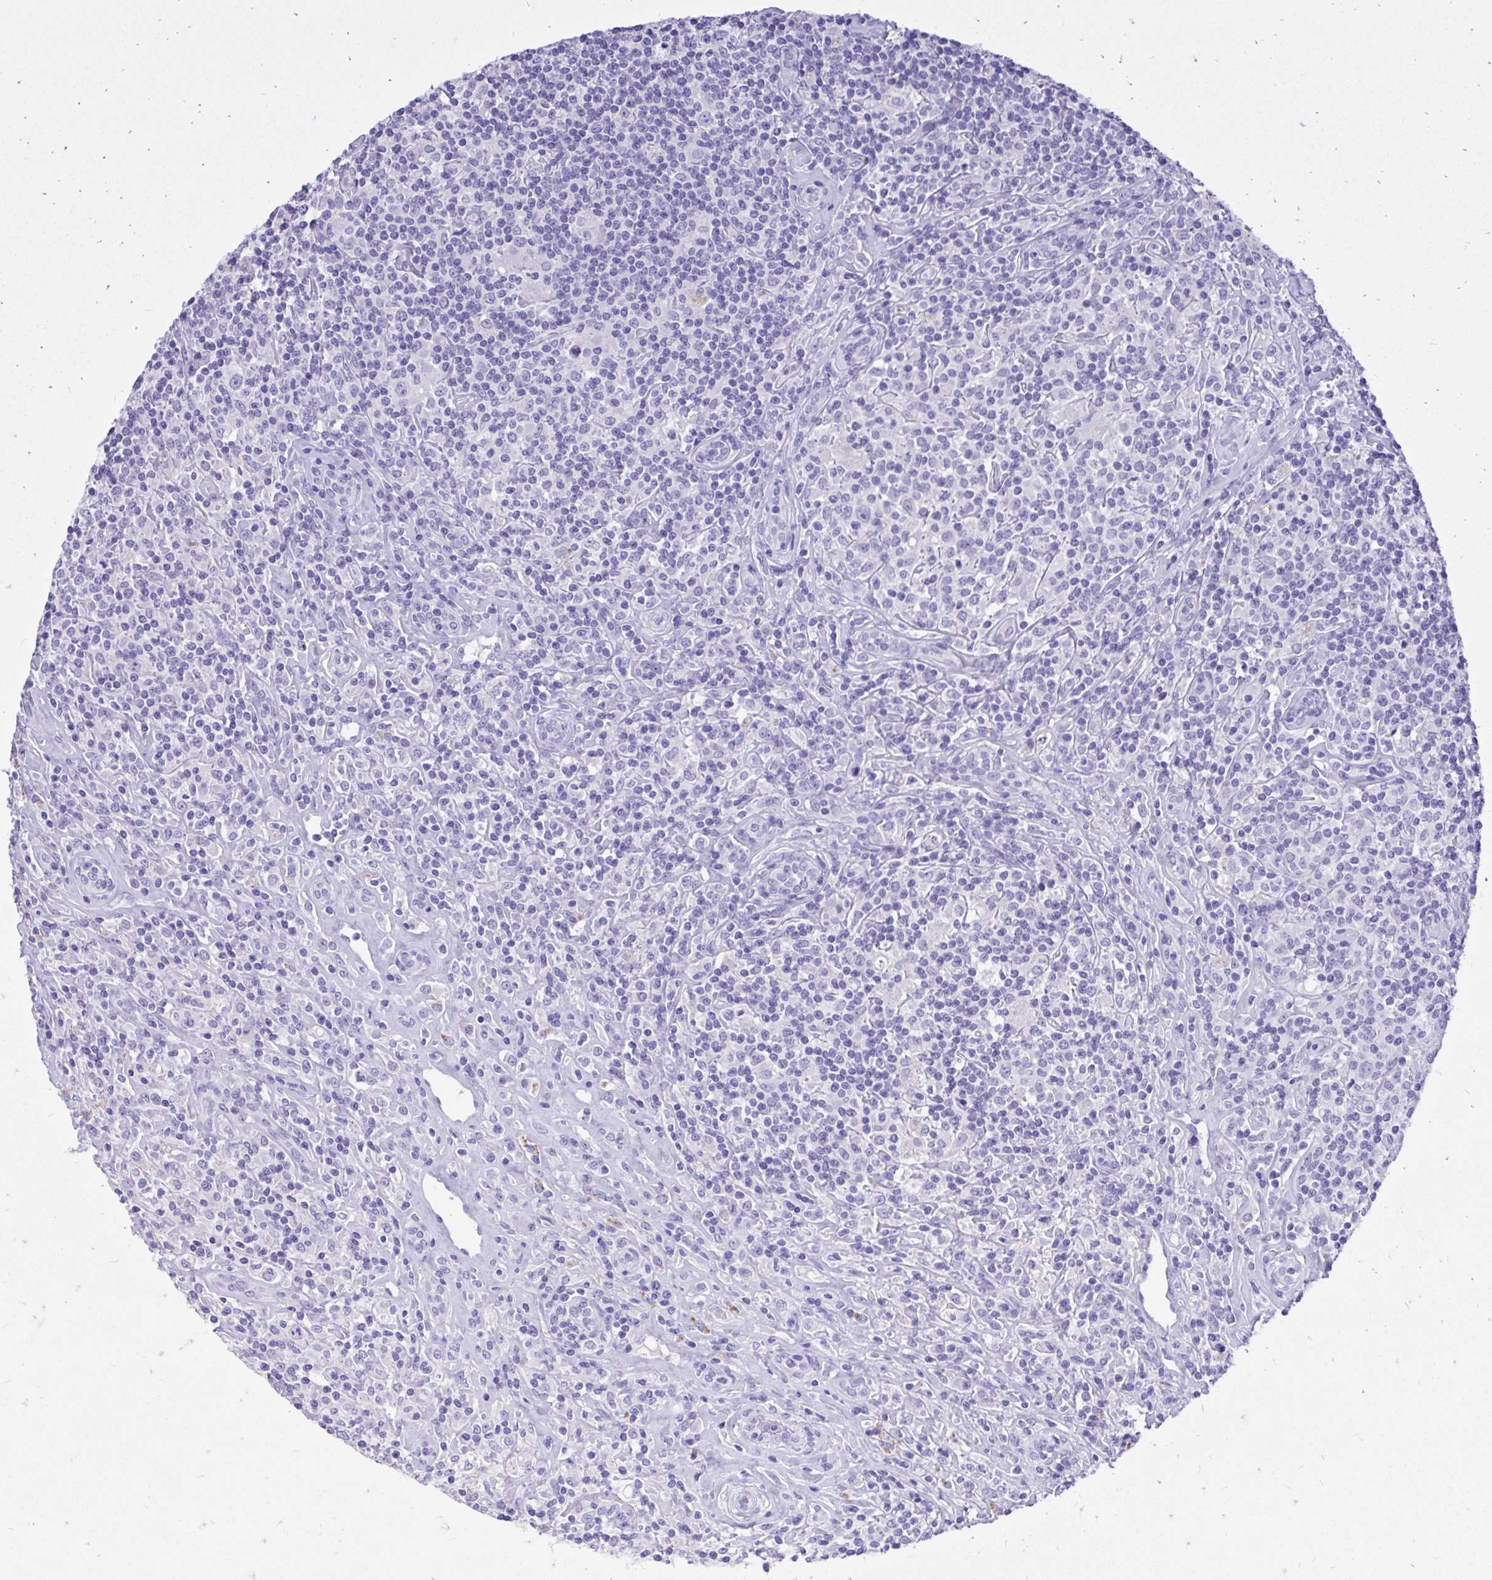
{"staining": {"intensity": "negative", "quantity": "none", "location": "none"}, "tissue": "lymphoma", "cell_type": "Tumor cells", "image_type": "cancer", "snomed": [{"axis": "morphology", "description": "Hodgkin's disease, NOS"}, {"axis": "morphology", "description": "Hodgkin's lymphoma, nodular sclerosis"}, {"axis": "topography", "description": "Lymph node"}], "caption": "Tumor cells show no significant staining in lymphoma.", "gene": "MON1A", "patient": {"sex": "female", "age": 10}}